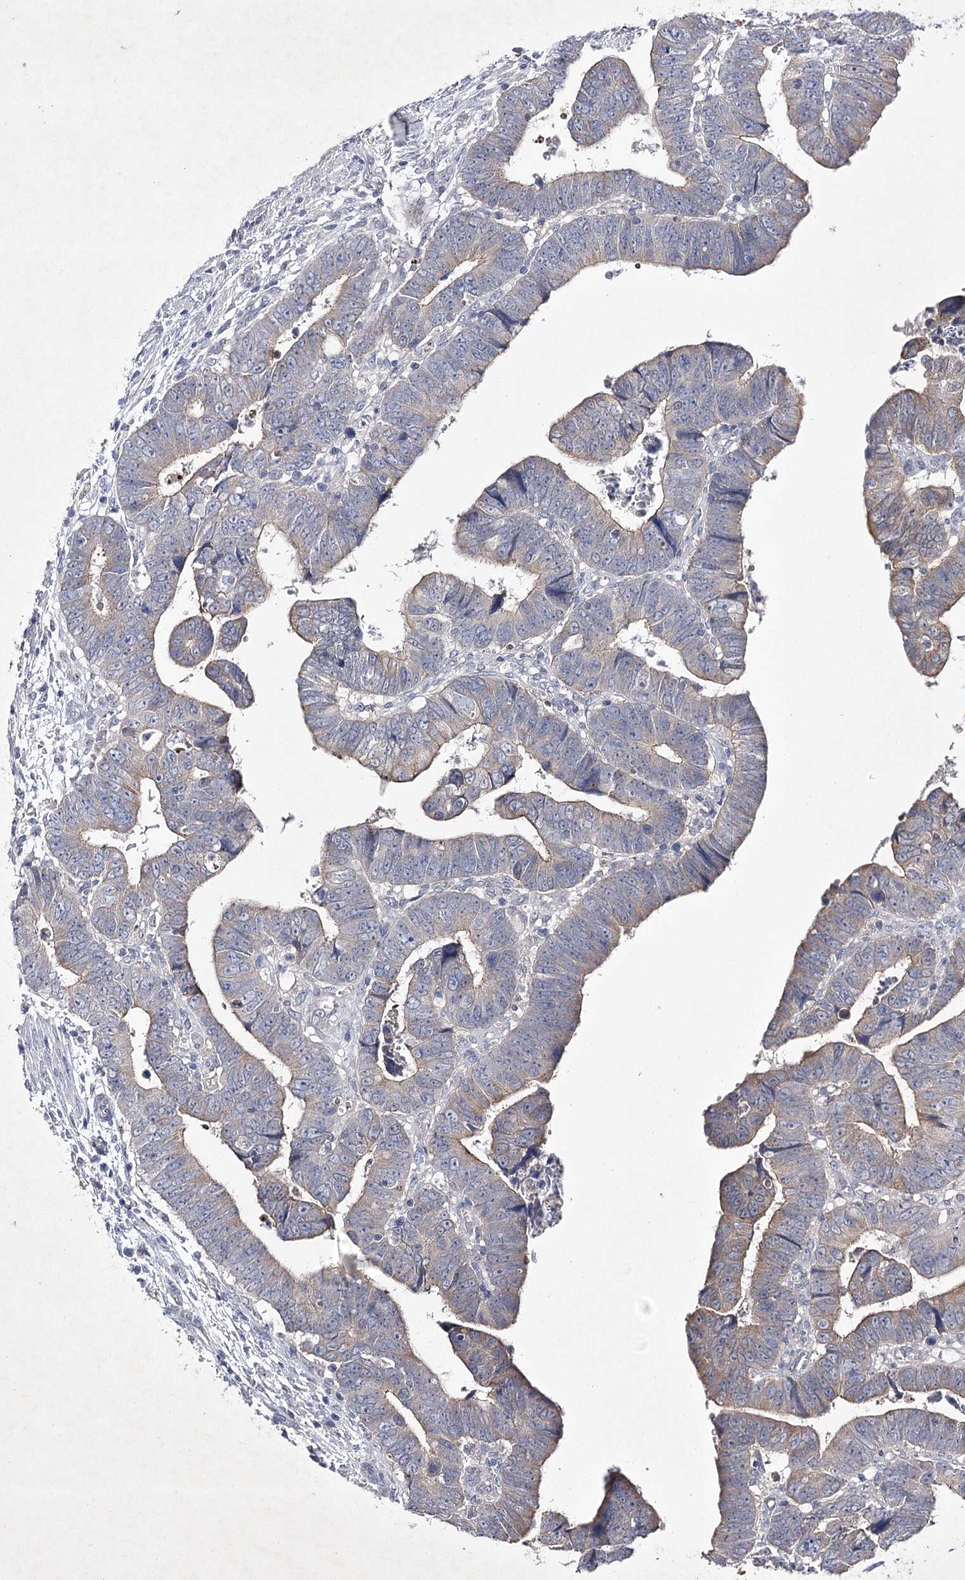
{"staining": {"intensity": "negative", "quantity": "none", "location": "none"}, "tissue": "colorectal cancer", "cell_type": "Tumor cells", "image_type": "cancer", "snomed": [{"axis": "morphology", "description": "Normal tissue, NOS"}, {"axis": "morphology", "description": "Adenocarcinoma, NOS"}, {"axis": "topography", "description": "Rectum"}], "caption": "High power microscopy histopathology image of an IHC micrograph of colorectal adenocarcinoma, revealing no significant positivity in tumor cells.", "gene": "COX15", "patient": {"sex": "female", "age": 65}}